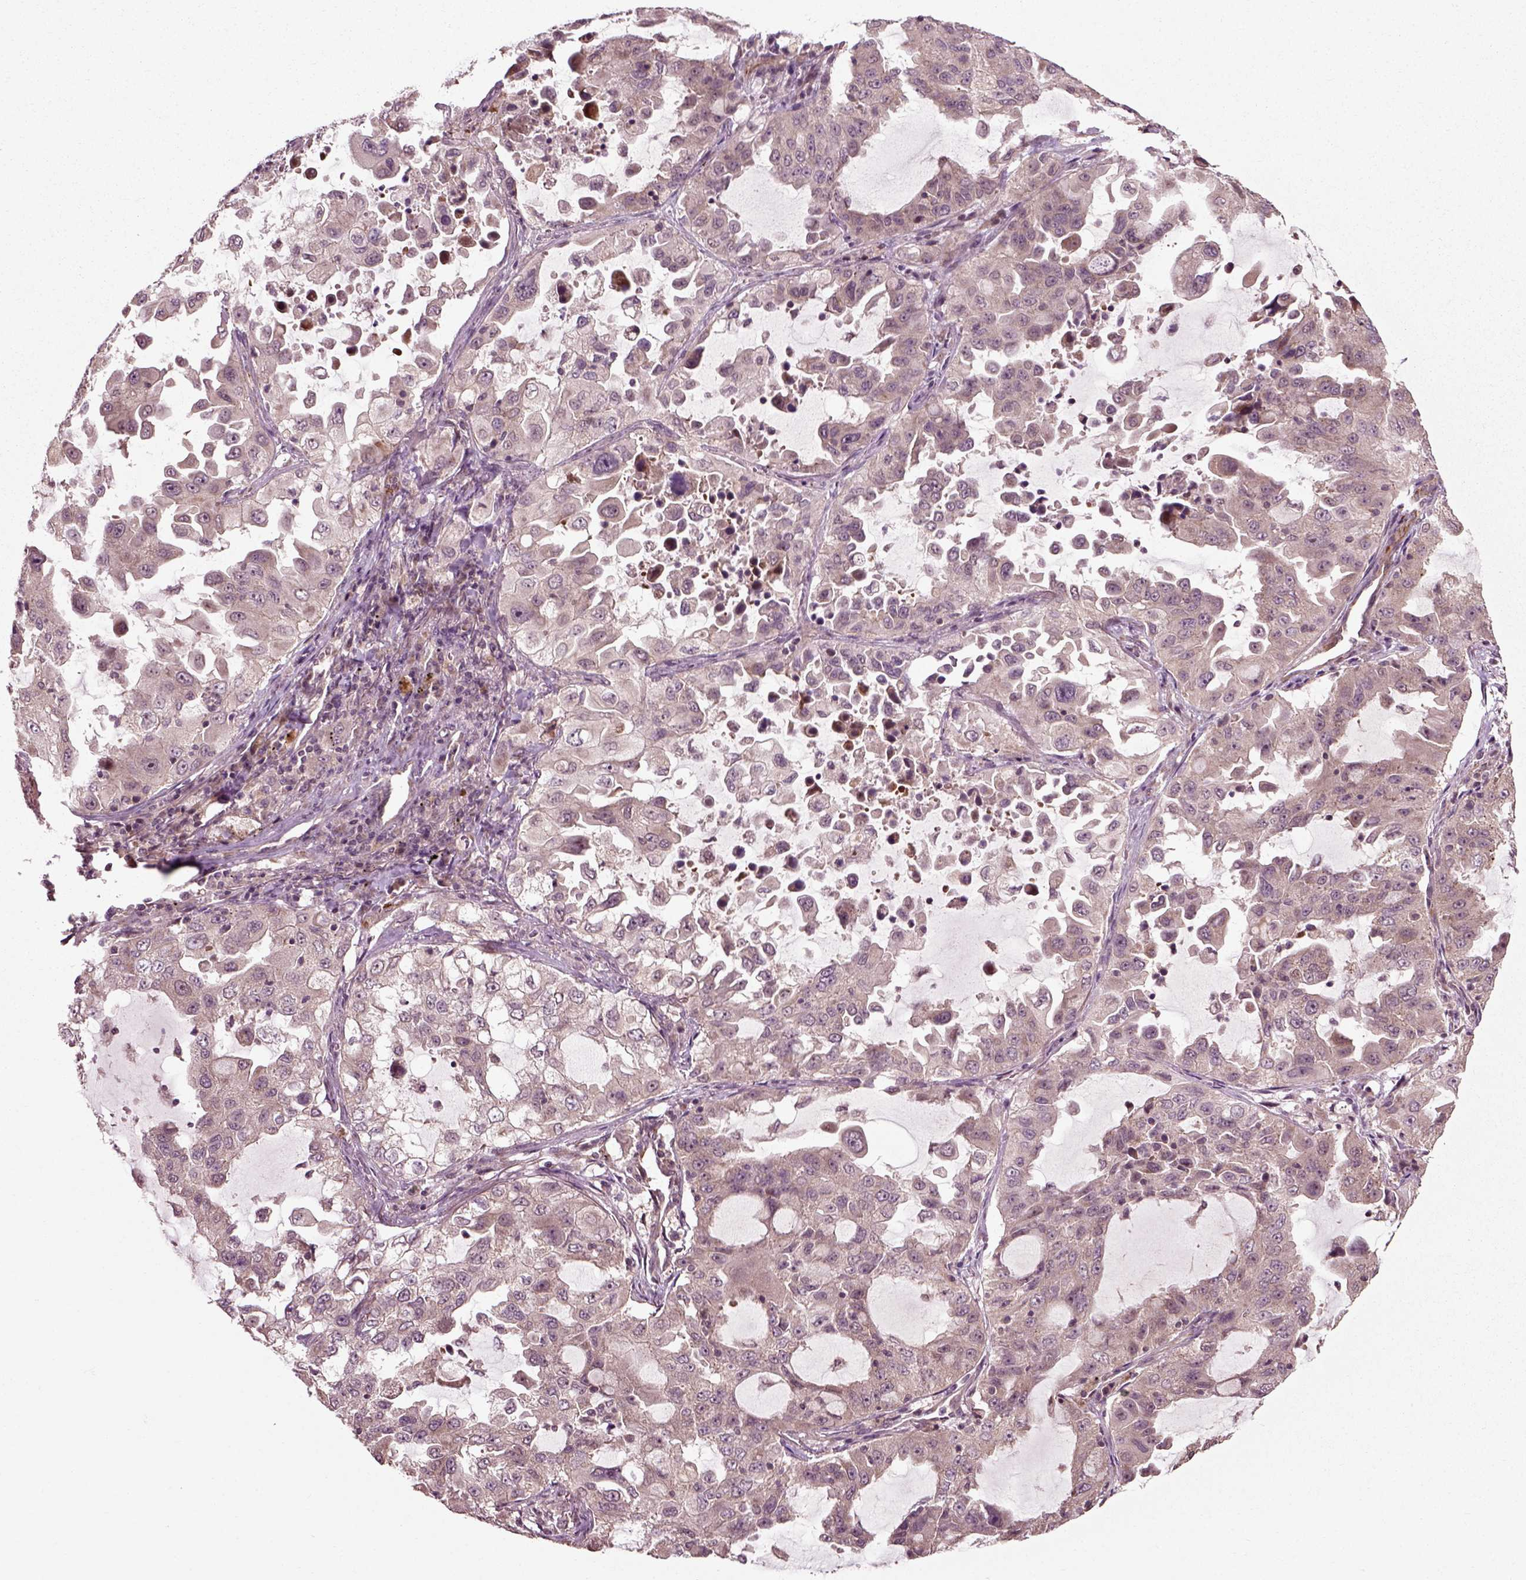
{"staining": {"intensity": "weak", "quantity": "<25%", "location": "cytoplasmic/membranous"}, "tissue": "lung cancer", "cell_type": "Tumor cells", "image_type": "cancer", "snomed": [{"axis": "morphology", "description": "Adenocarcinoma, NOS"}, {"axis": "topography", "description": "Lung"}], "caption": "Tumor cells are negative for brown protein staining in adenocarcinoma (lung).", "gene": "PLCD3", "patient": {"sex": "female", "age": 61}}